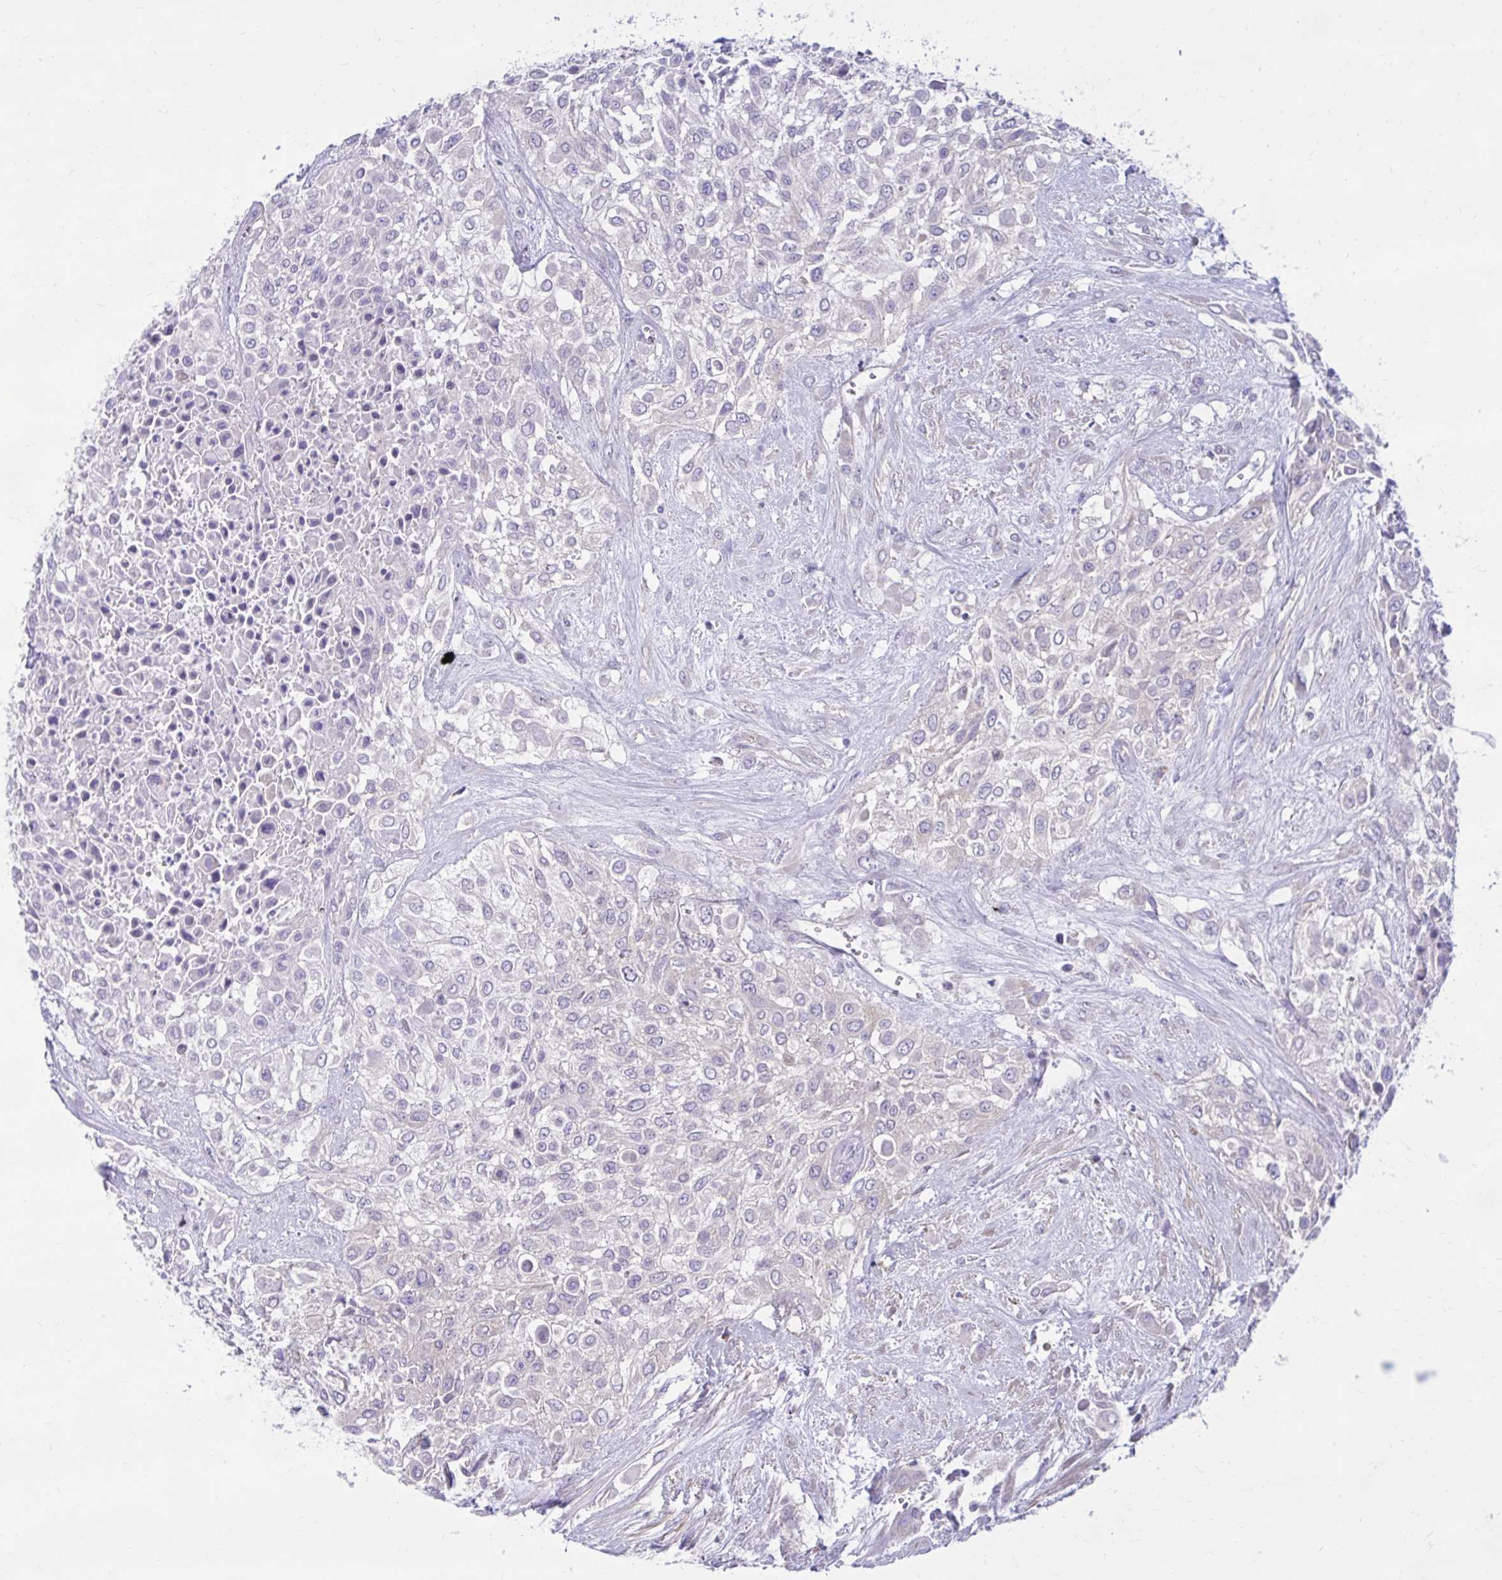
{"staining": {"intensity": "negative", "quantity": "none", "location": "none"}, "tissue": "urothelial cancer", "cell_type": "Tumor cells", "image_type": "cancer", "snomed": [{"axis": "morphology", "description": "Urothelial carcinoma, High grade"}, {"axis": "topography", "description": "Urinary bladder"}], "caption": "This is an IHC micrograph of high-grade urothelial carcinoma. There is no positivity in tumor cells.", "gene": "GIGYF2", "patient": {"sex": "male", "age": 57}}